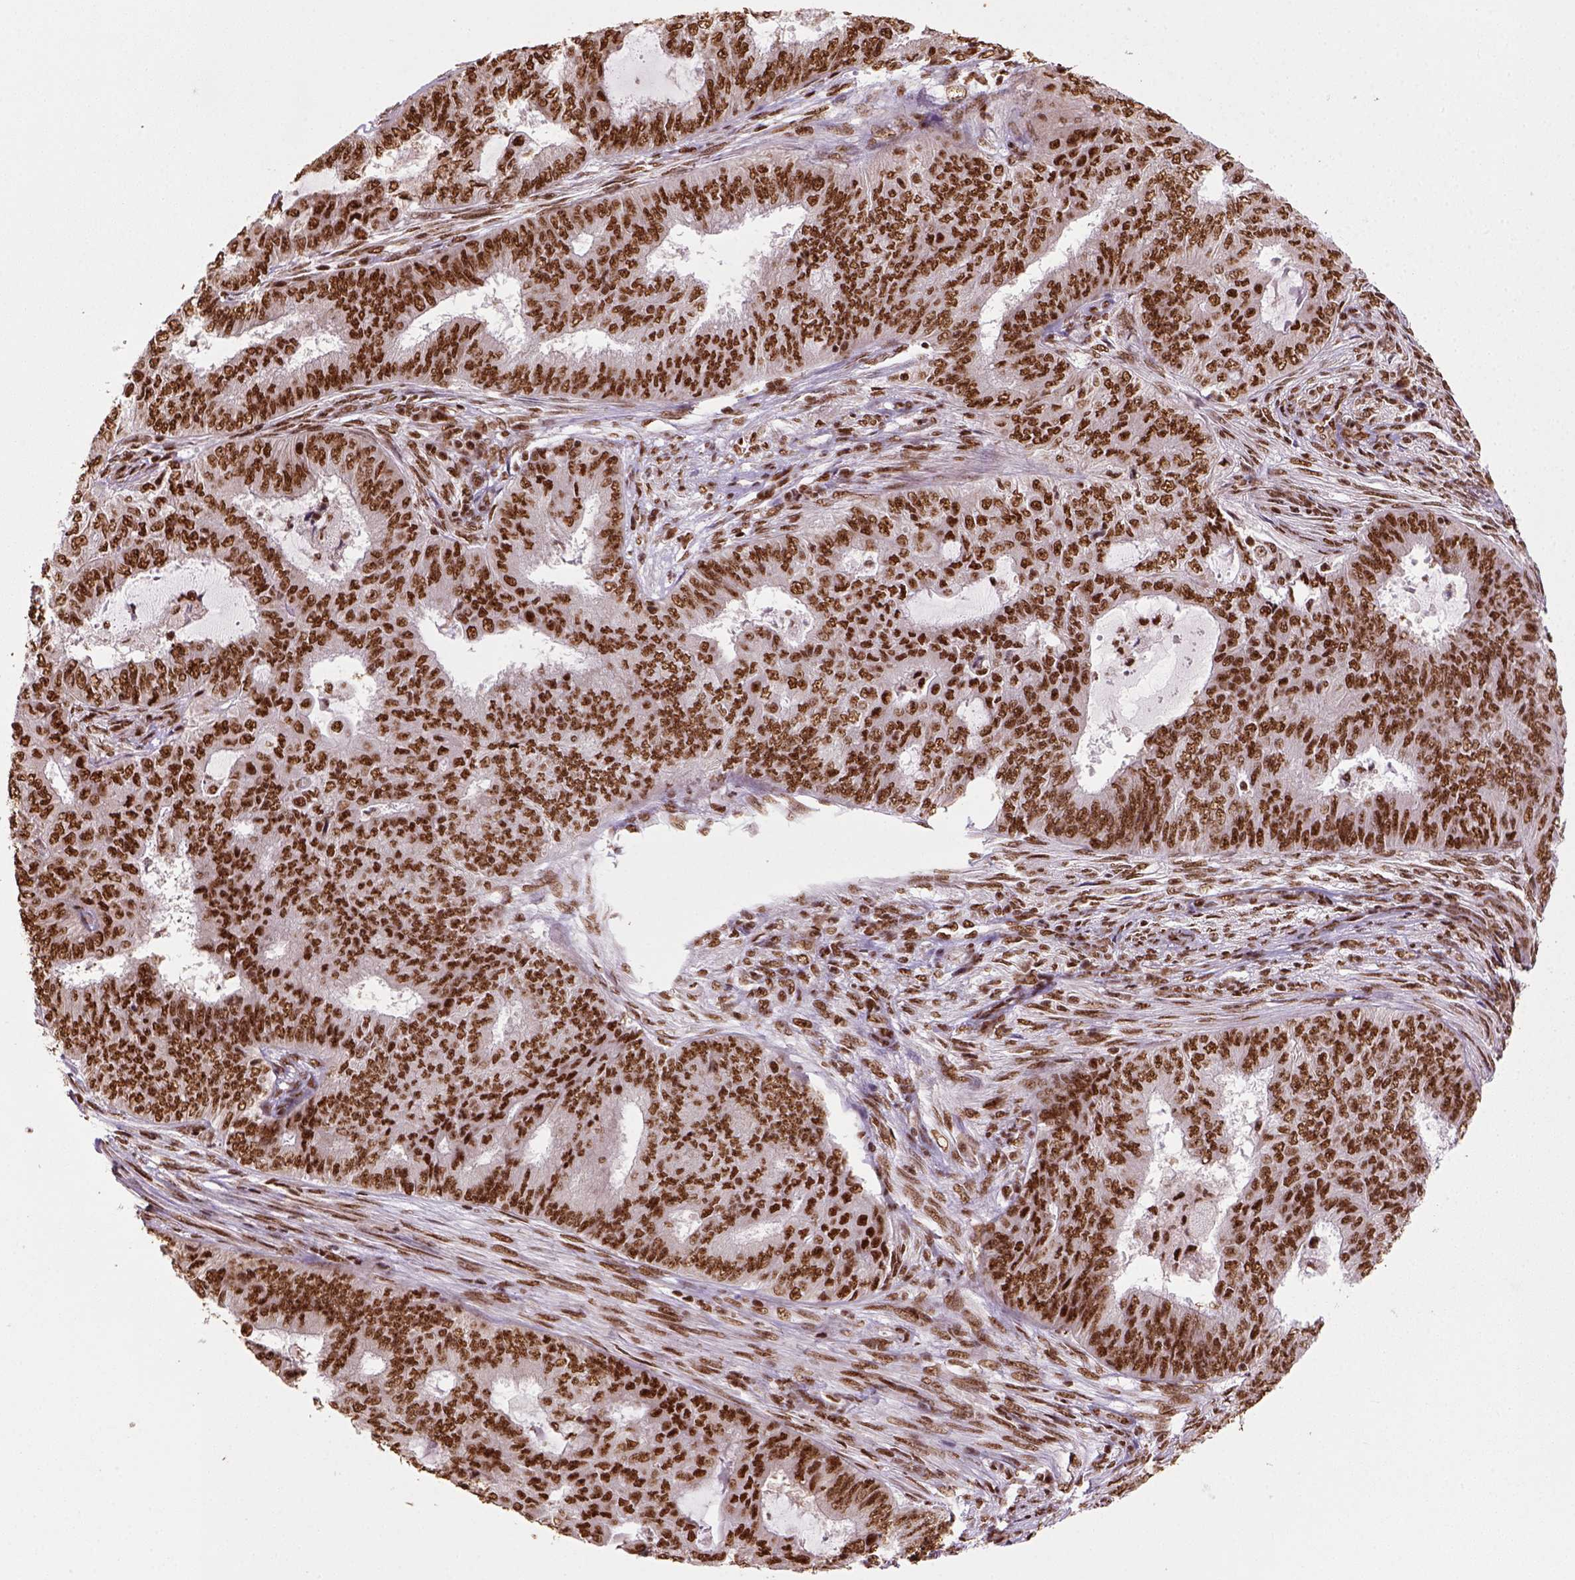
{"staining": {"intensity": "strong", "quantity": ">75%", "location": "nuclear"}, "tissue": "endometrial cancer", "cell_type": "Tumor cells", "image_type": "cancer", "snomed": [{"axis": "morphology", "description": "Adenocarcinoma, NOS"}, {"axis": "topography", "description": "Endometrium"}], "caption": "The image displays staining of endometrial cancer (adenocarcinoma), revealing strong nuclear protein expression (brown color) within tumor cells.", "gene": "CCAR1", "patient": {"sex": "female", "age": 62}}